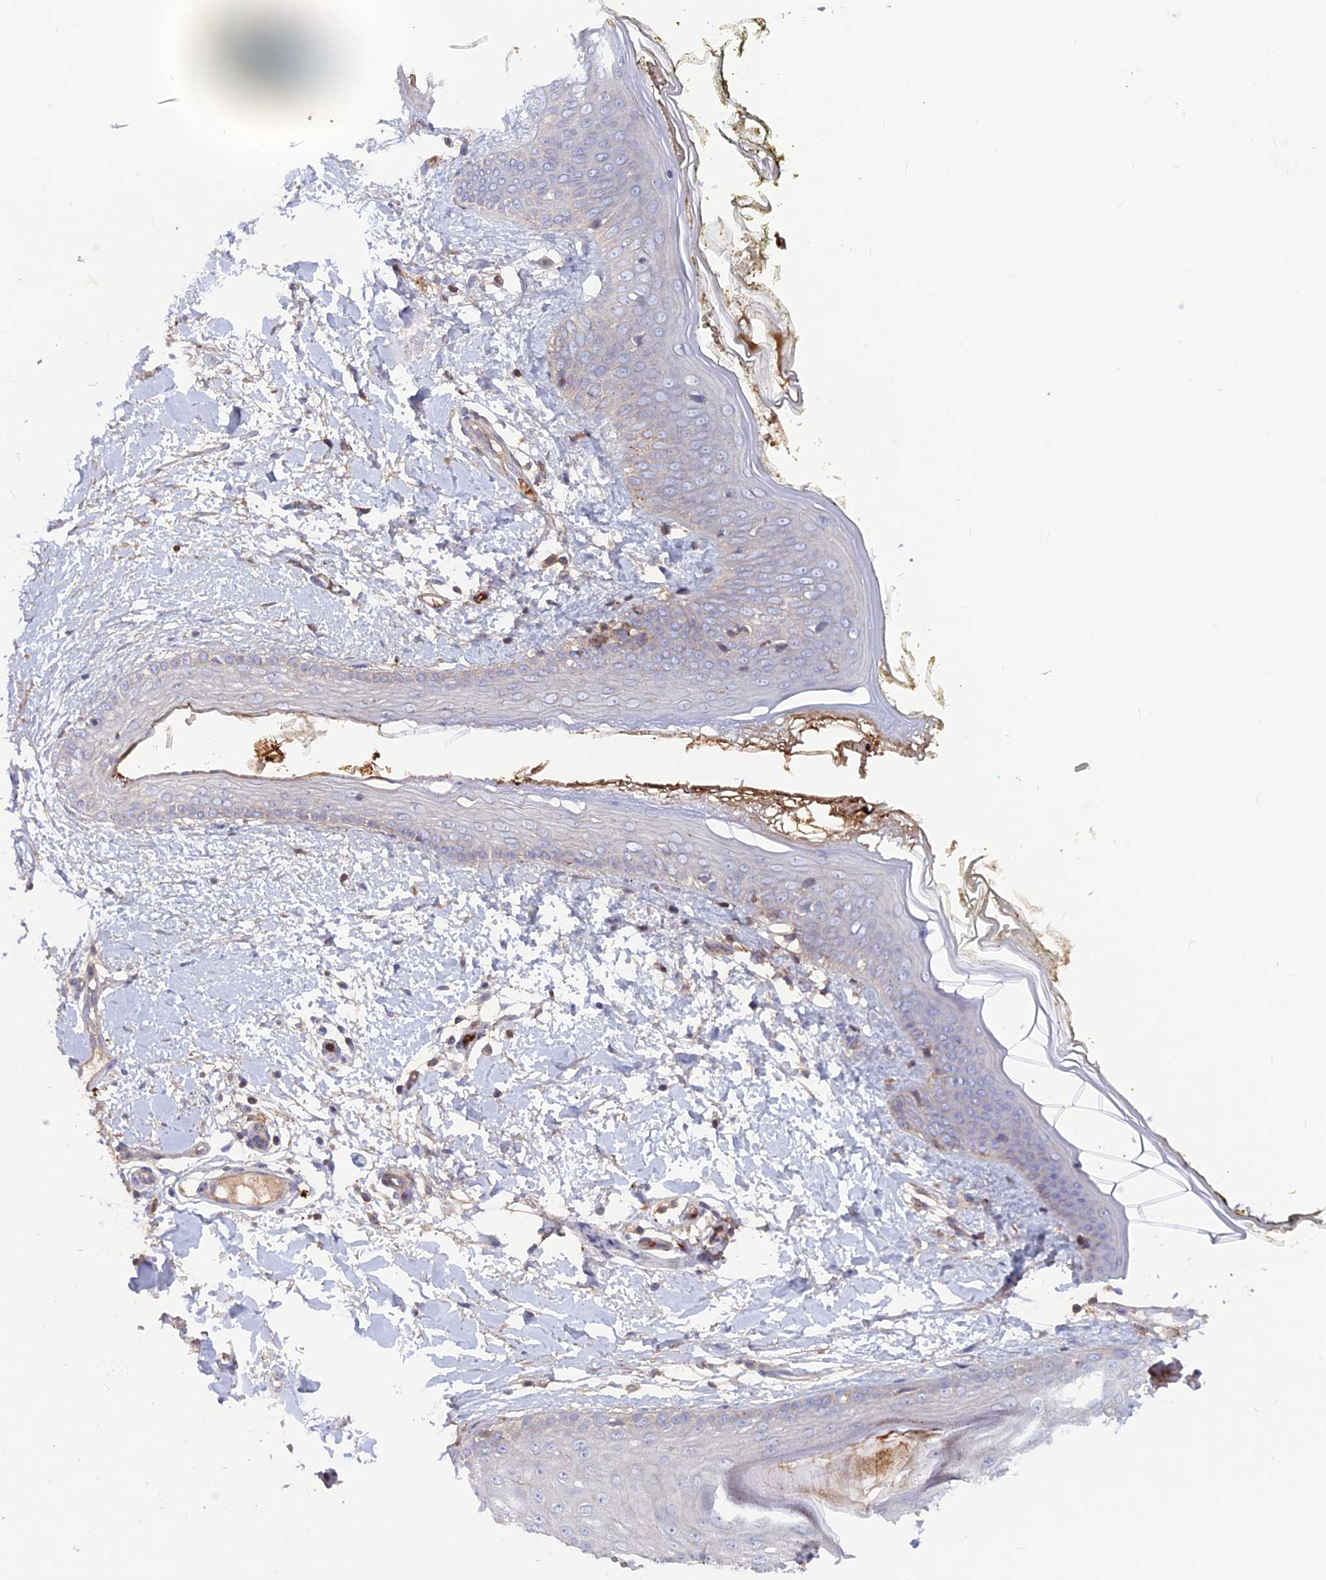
{"staining": {"intensity": "weak", "quantity": "25%-75%", "location": "cytoplasmic/membranous"}, "tissue": "skin", "cell_type": "Fibroblasts", "image_type": "normal", "snomed": [{"axis": "morphology", "description": "Normal tissue, NOS"}, {"axis": "topography", "description": "Skin"}], "caption": "Skin stained with DAB IHC displays low levels of weak cytoplasmic/membranous staining in approximately 25%-75% of fibroblasts. The staining is performed using DAB brown chromogen to label protein expression. The nuclei are counter-stained blue using hematoxylin.", "gene": "CPNE7", "patient": {"sex": "female", "age": 34}}